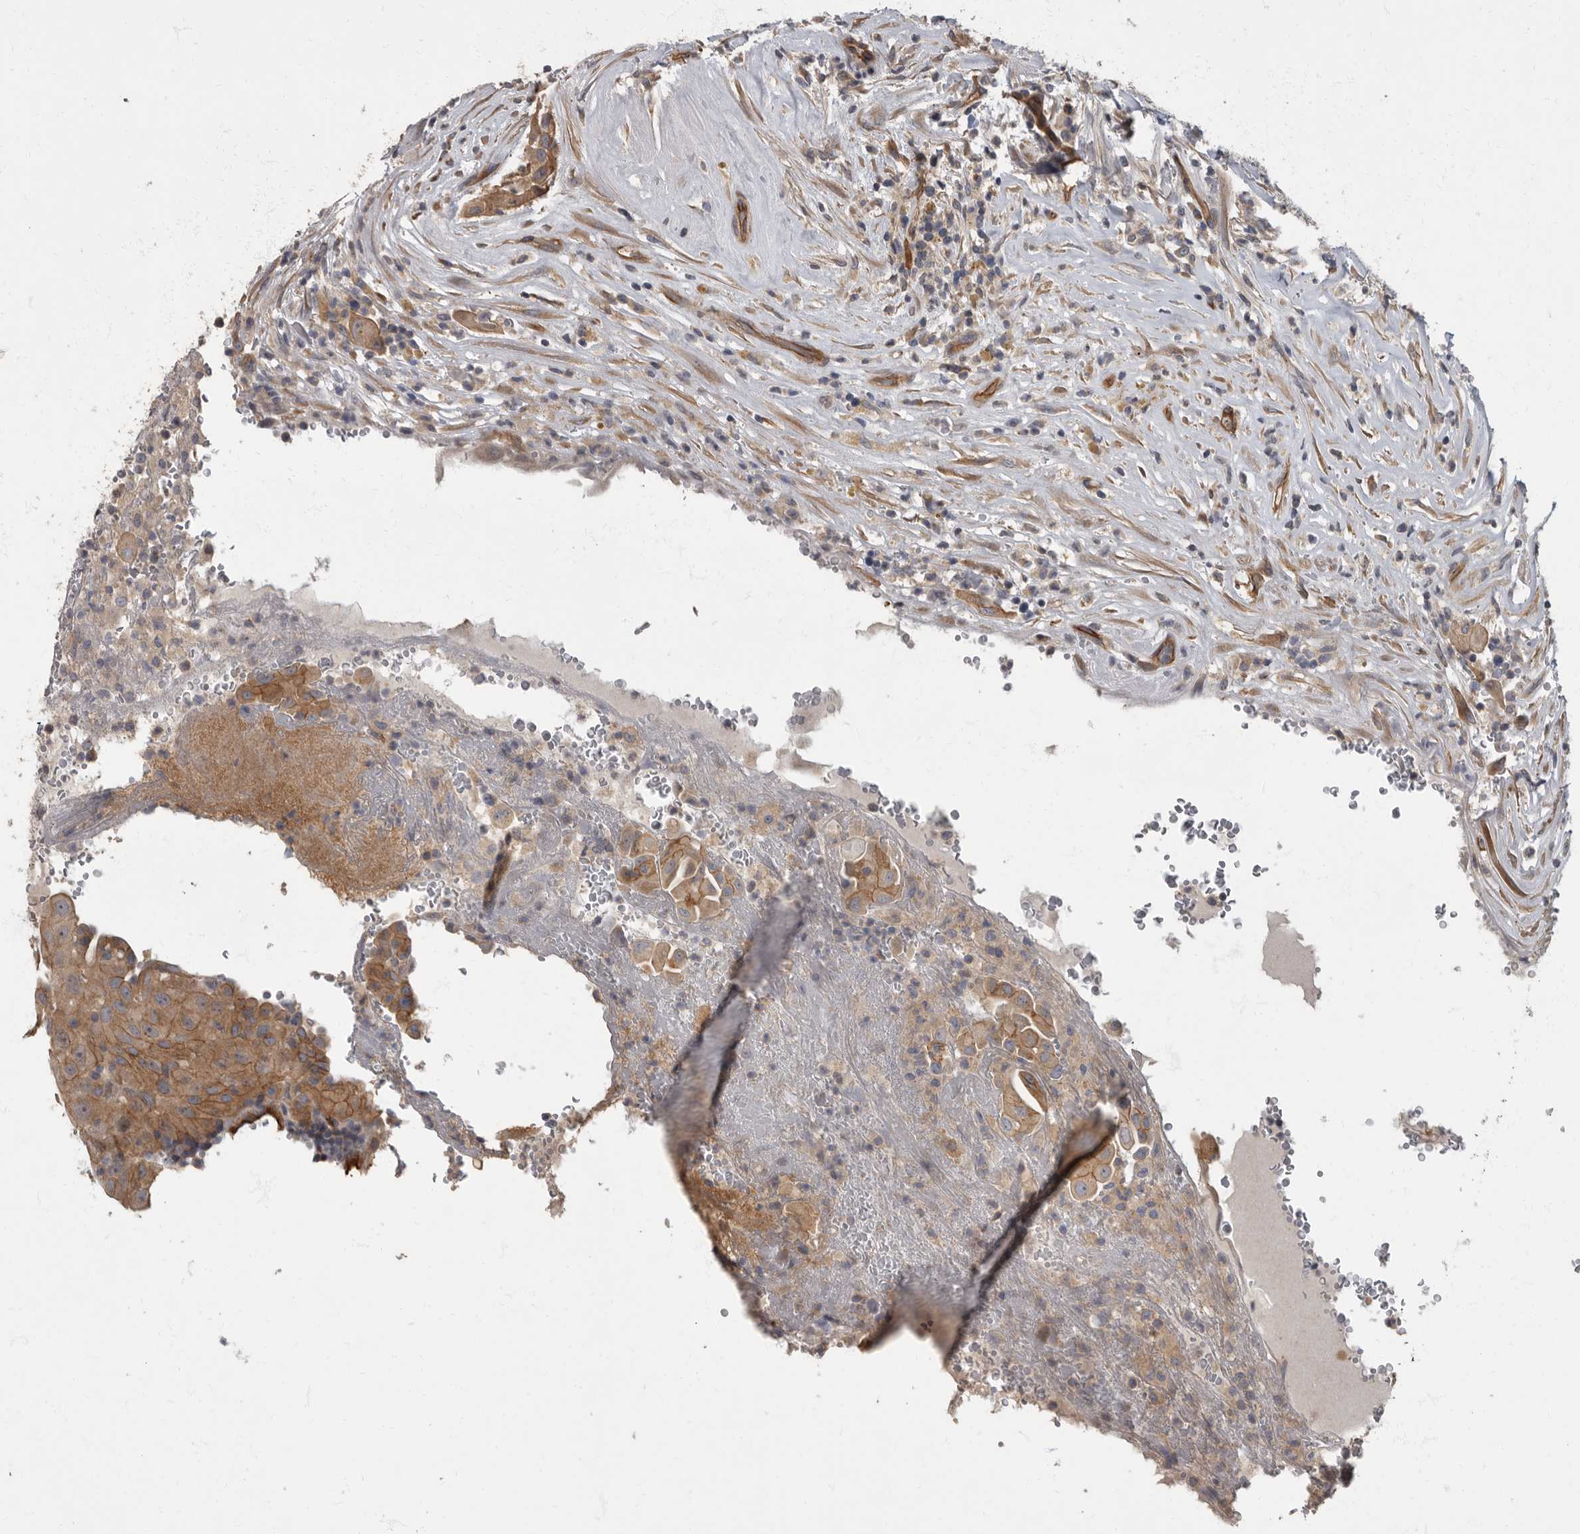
{"staining": {"intensity": "moderate", "quantity": ">75%", "location": "cytoplasmic/membranous"}, "tissue": "thyroid cancer", "cell_type": "Tumor cells", "image_type": "cancer", "snomed": [{"axis": "morphology", "description": "Papillary adenocarcinoma, NOS"}, {"axis": "topography", "description": "Thyroid gland"}], "caption": "Immunohistochemical staining of thyroid cancer (papillary adenocarcinoma) demonstrates moderate cytoplasmic/membranous protein staining in approximately >75% of tumor cells.", "gene": "PDK1", "patient": {"sex": "male", "age": 77}}